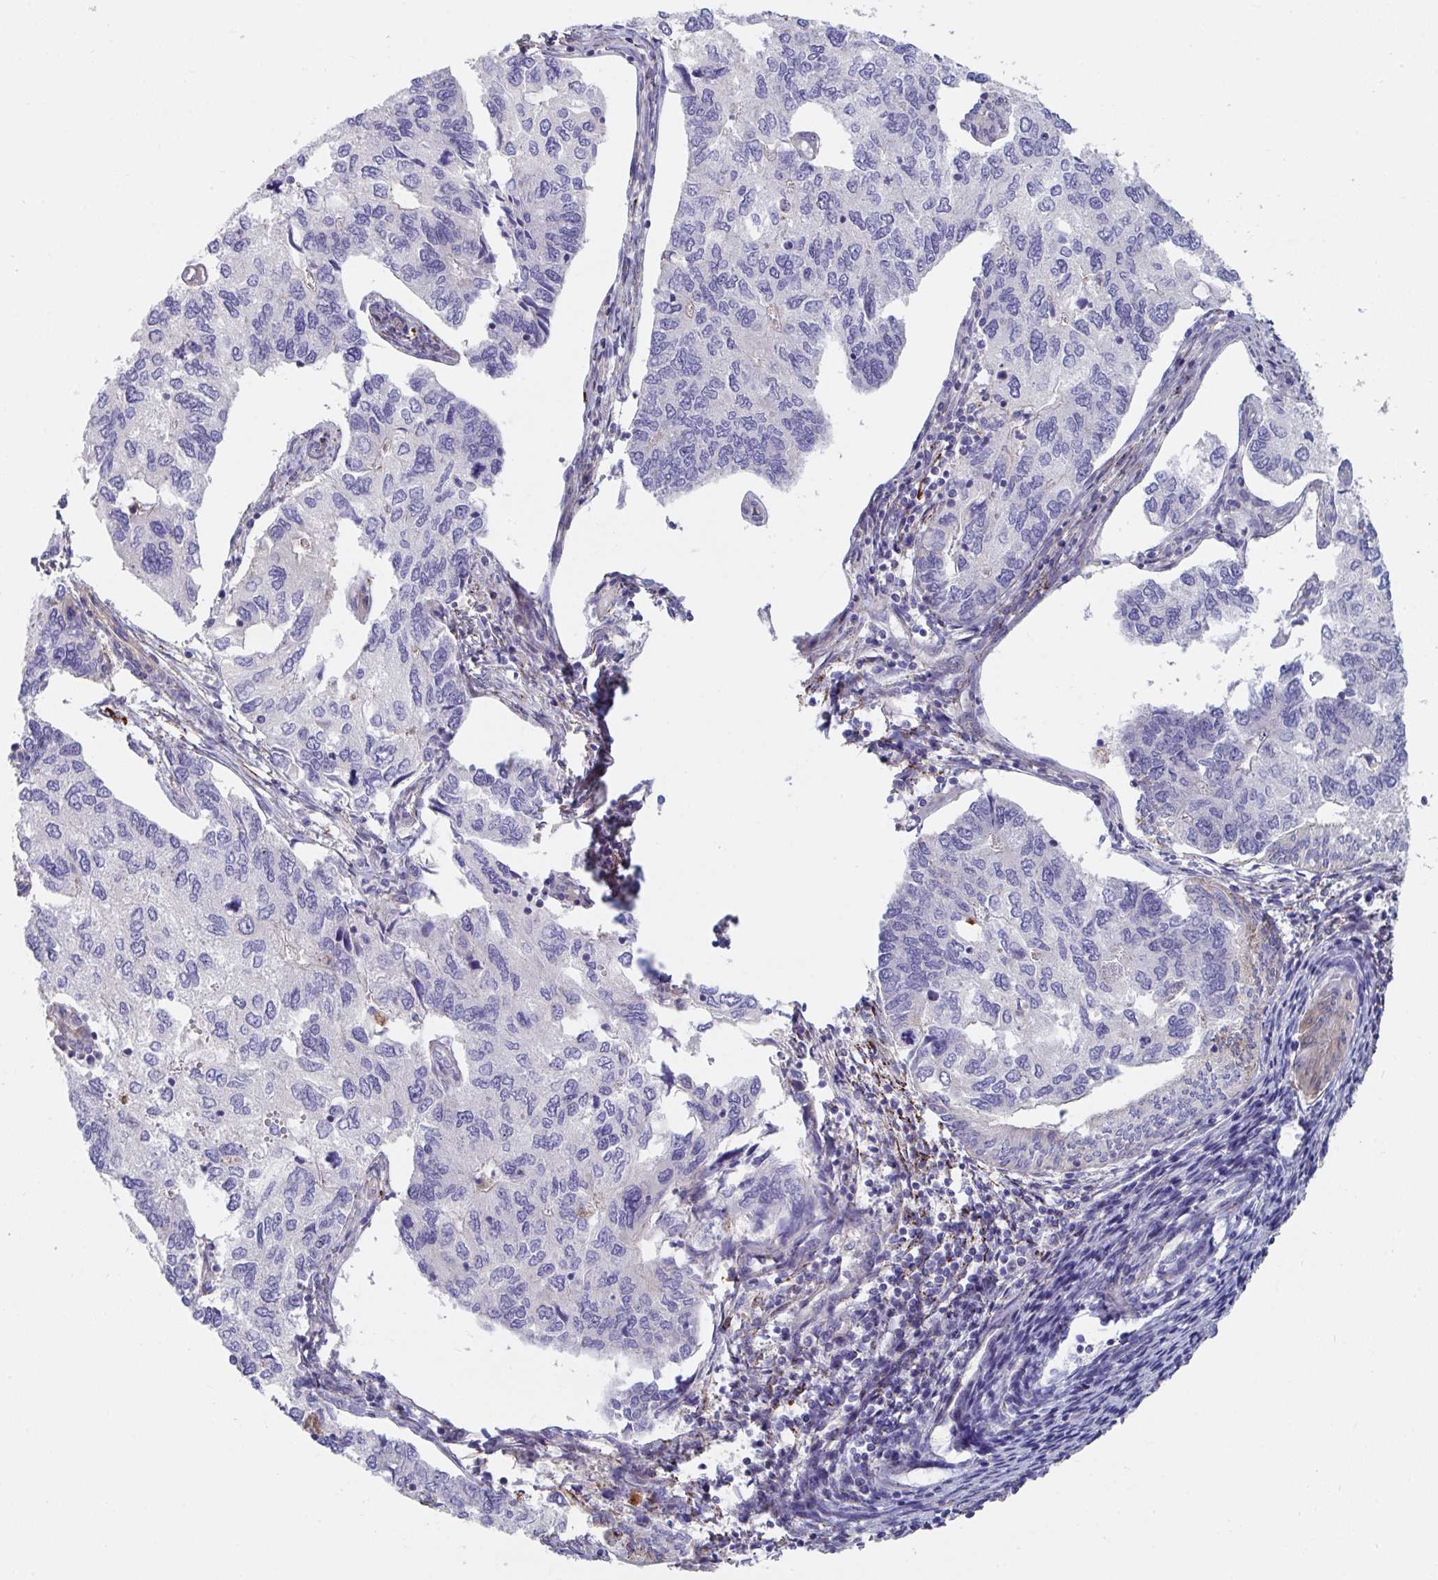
{"staining": {"intensity": "negative", "quantity": "none", "location": "none"}, "tissue": "endometrial cancer", "cell_type": "Tumor cells", "image_type": "cancer", "snomed": [{"axis": "morphology", "description": "Carcinoma, NOS"}, {"axis": "topography", "description": "Uterus"}], "caption": "Immunohistochemistry of human endometrial carcinoma reveals no positivity in tumor cells.", "gene": "FAM156B", "patient": {"sex": "female", "age": 76}}